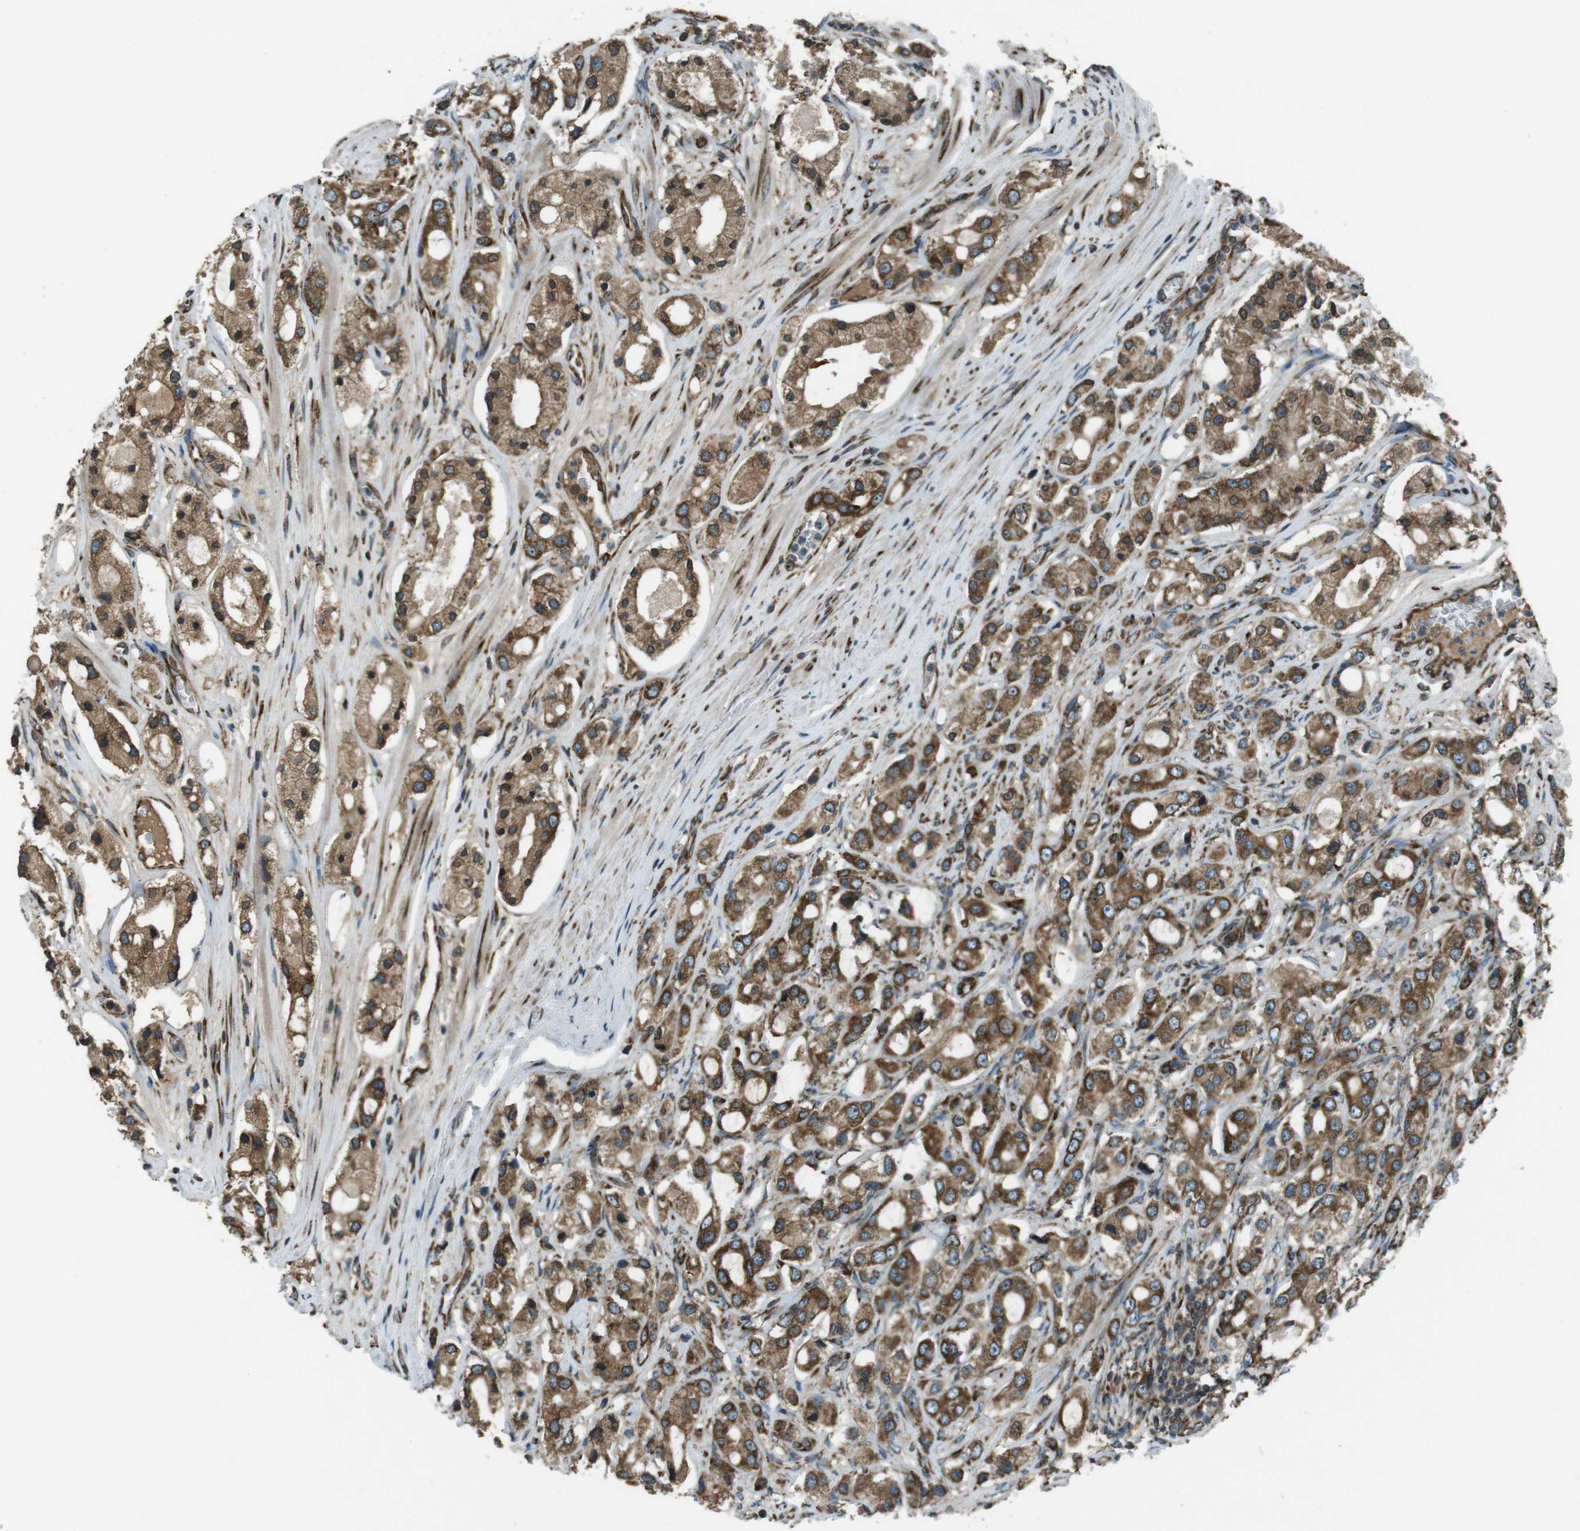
{"staining": {"intensity": "moderate", "quantity": ">75%", "location": "cytoplasmic/membranous"}, "tissue": "prostate cancer", "cell_type": "Tumor cells", "image_type": "cancer", "snomed": [{"axis": "morphology", "description": "Adenocarcinoma, High grade"}, {"axis": "topography", "description": "Prostate"}], "caption": "Brown immunohistochemical staining in adenocarcinoma (high-grade) (prostate) shows moderate cytoplasmic/membranous positivity in about >75% of tumor cells.", "gene": "KTN1", "patient": {"sex": "male", "age": 65}}